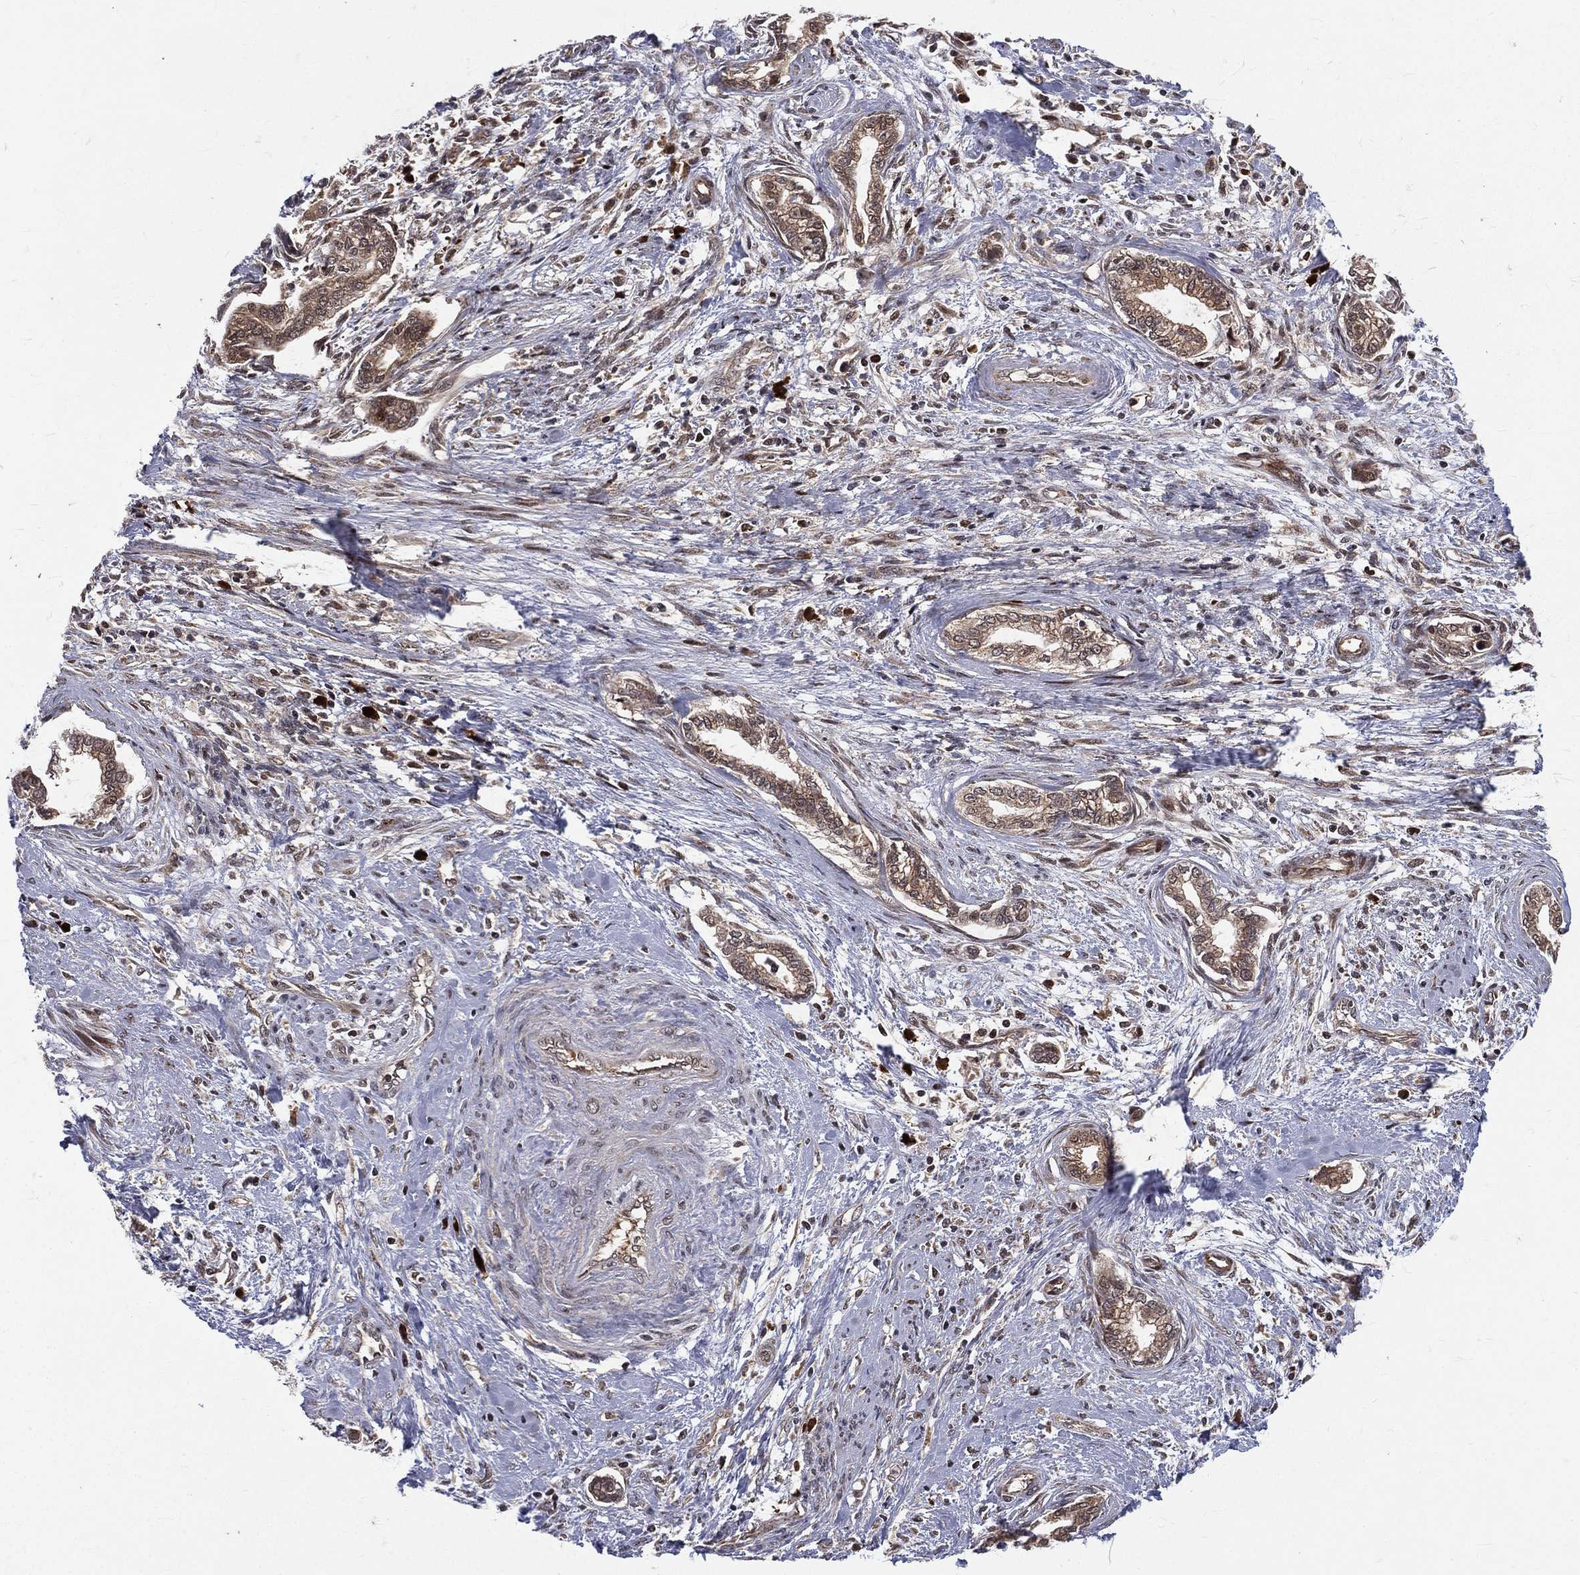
{"staining": {"intensity": "moderate", "quantity": "25%-75%", "location": "cytoplasmic/membranous,nuclear"}, "tissue": "cervical cancer", "cell_type": "Tumor cells", "image_type": "cancer", "snomed": [{"axis": "morphology", "description": "Adenocarcinoma, NOS"}, {"axis": "topography", "description": "Cervix"}], "caption": "Tumor cells display medium levels of moderate cytoplasmic/membranous and nuclear expression in about 25%-75% of cells in cervical cancer.", "gene": "MDM2", "patient": {"sex": "female", "age": 62}}